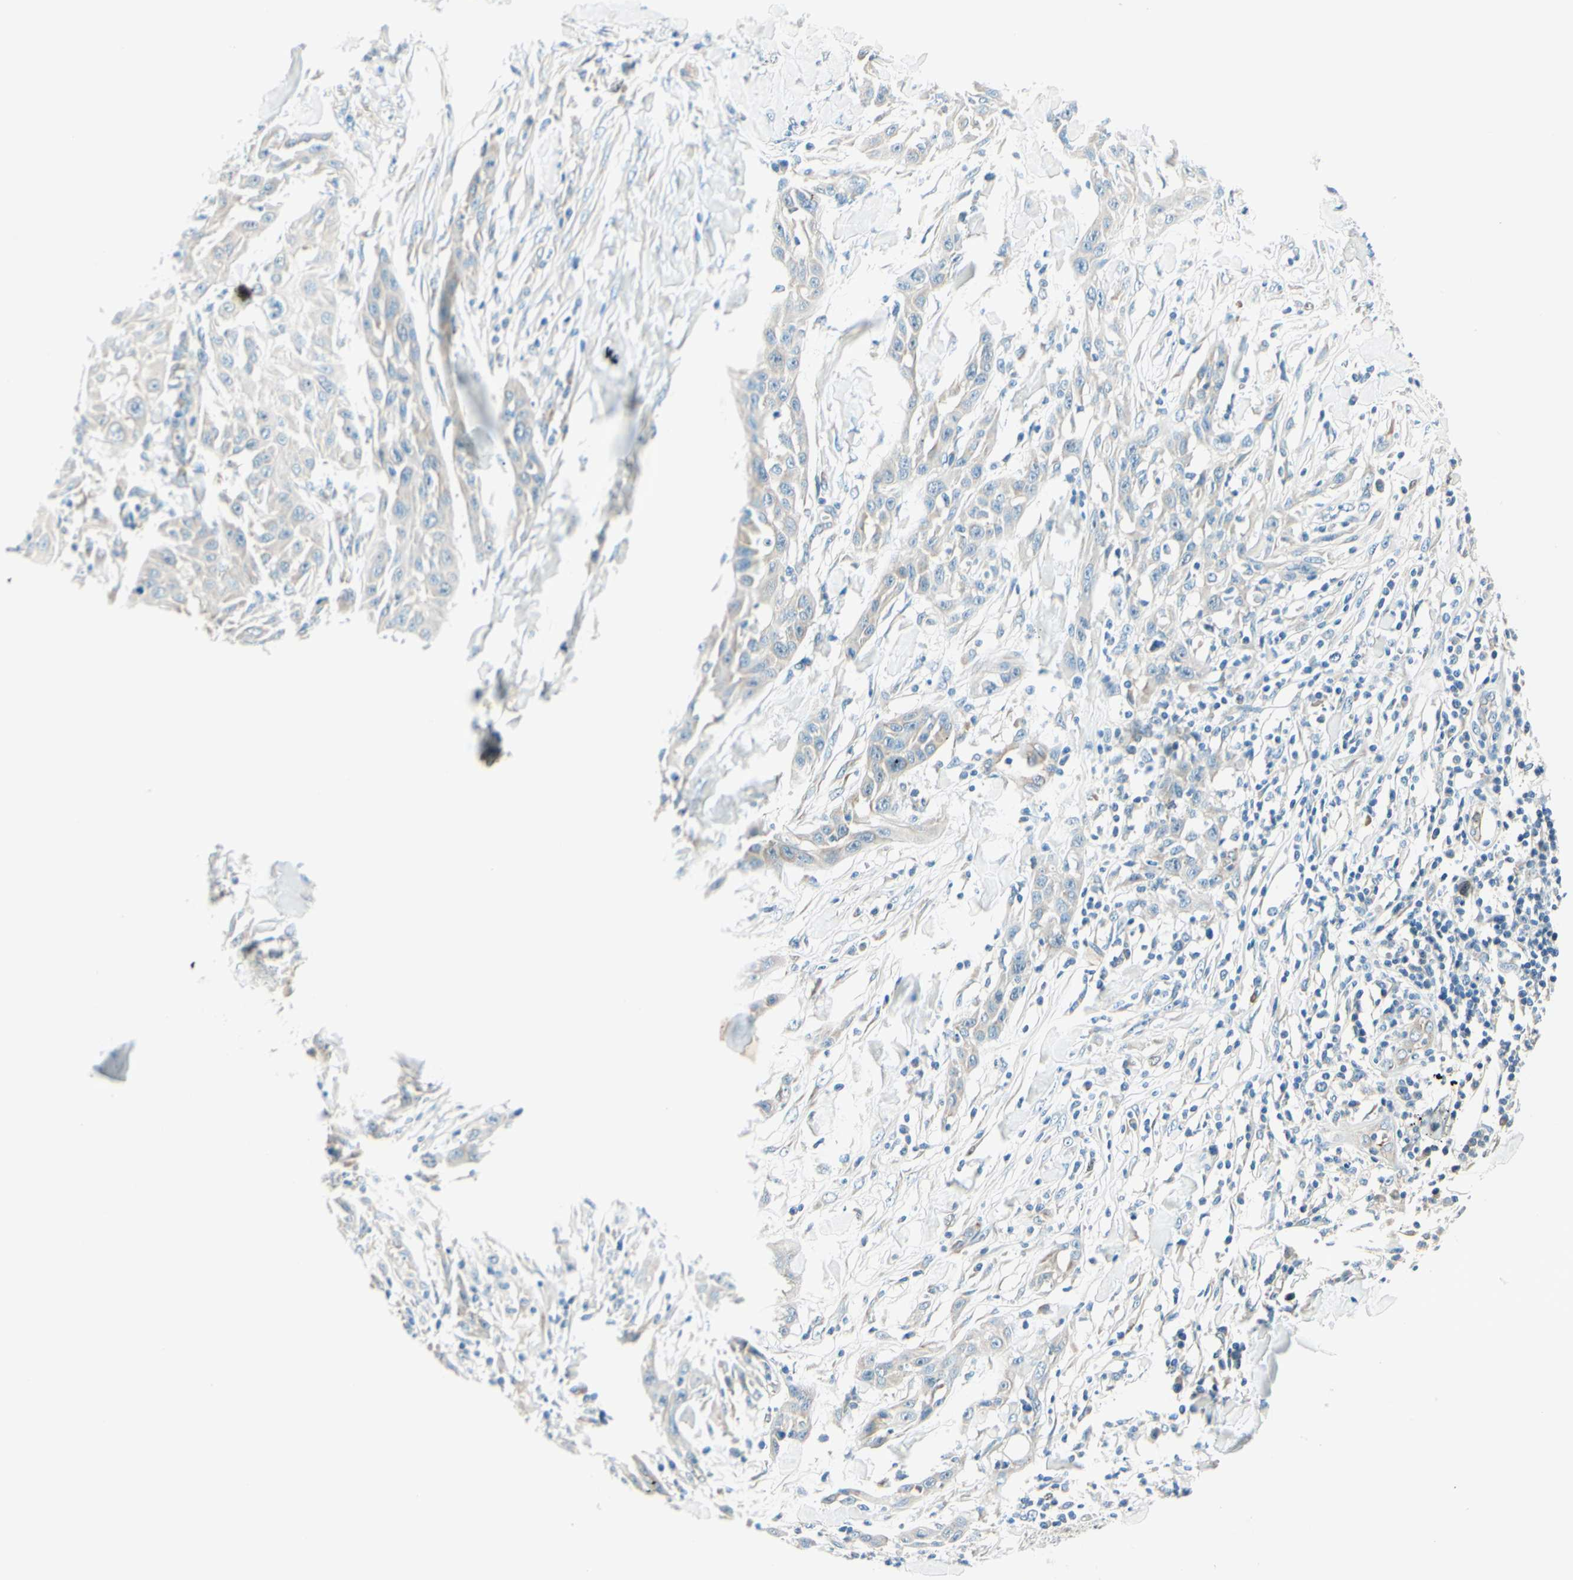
{"staining": {"intensity": "weak", "quantity": "<25%", "location": "cytoplasmic/membranous"}, "tissue": "skin cancer", "cell_type": "Tumor cells", "image_type": "cancer", "snomed": [{"axis": "morphology", "description": "Squamous cell carcinoma, NOS"}, {"axis": "topography", "description": "Skin"}], "caption": "DAB (3,3'-diaminobenzidine) immunohistochemical staining of skin cancer reveals no significant positivity in tumor cells.", "gene": "TAOK2", "patient": {"sex": "male", "age": 24}}